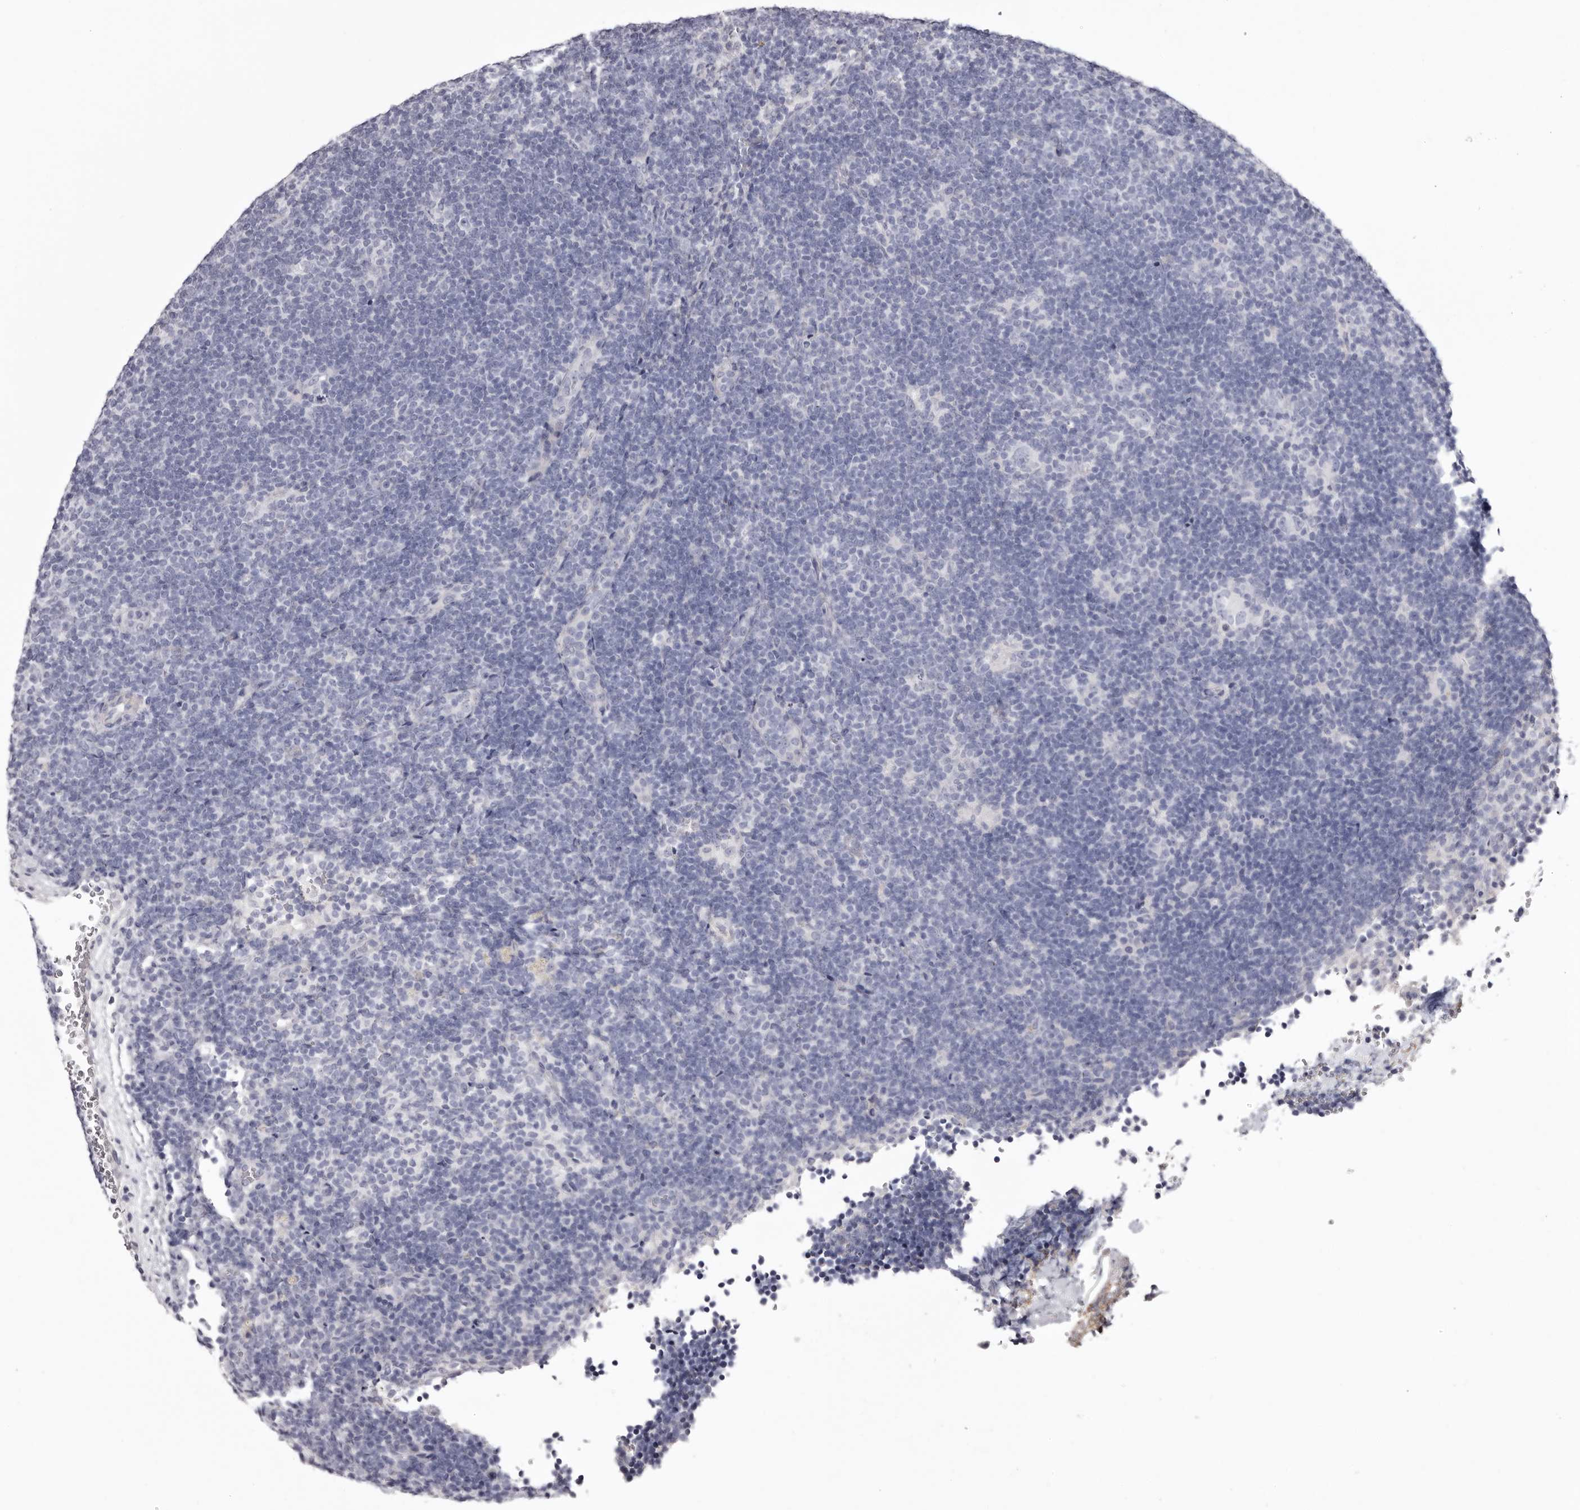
{"staining": {"intensity": "negative", "quantity": "none", "location": "none"}, "tissue": "lymphoma", "cell_type": "Tumor cells", "image_type": "cancer", "snomed": [{"axis": "morphology", "description": "Hodgkin's disease, NOS"}, {"axis": "topography", "description": "Lymph node"}], "caption": "There is no significant positivity in tumor cells of Hodgkin's disease.", "gene": "CA6", "patient": {"sex": "female", "age": 57}}